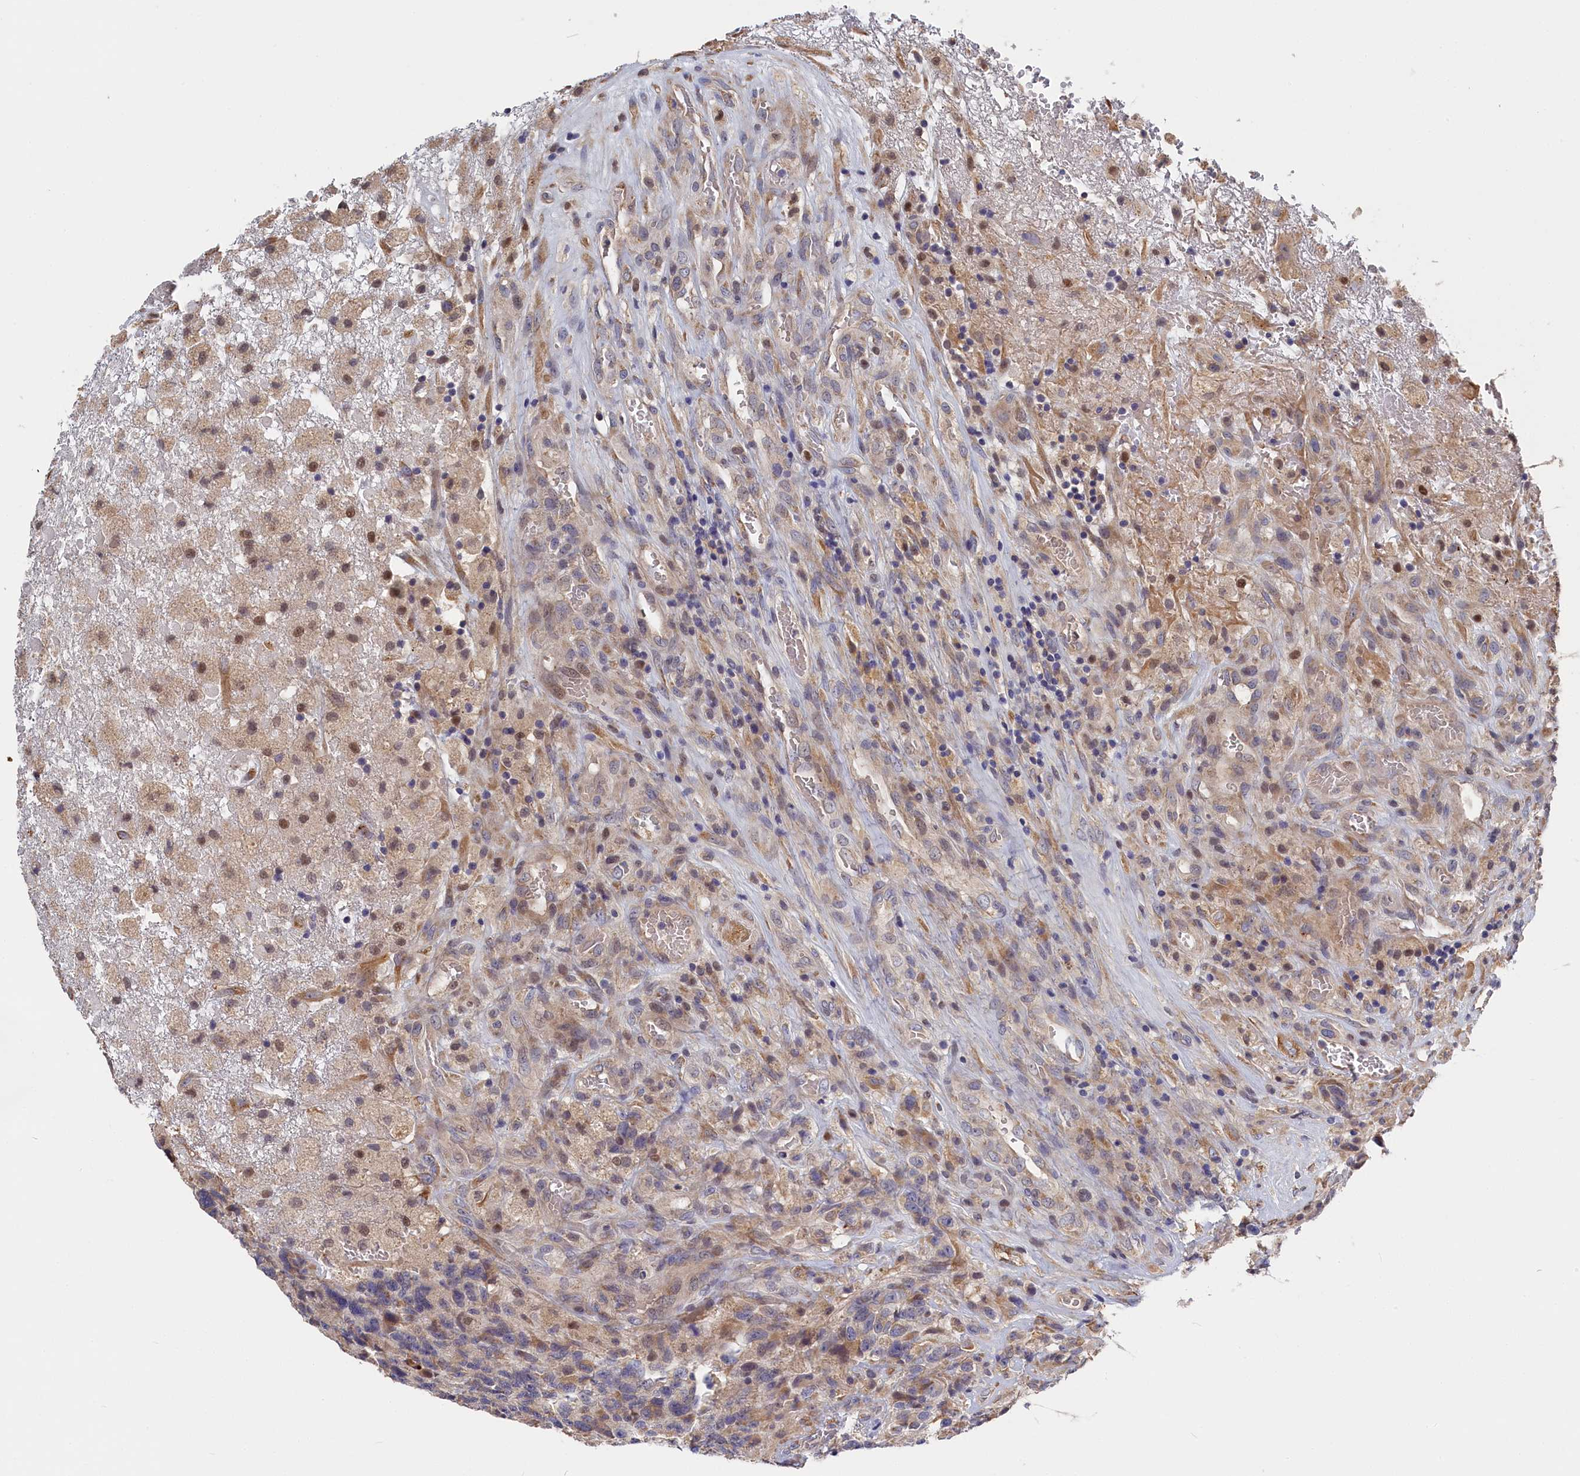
{"staining": {"intensity": "weak", "quantity": "25%-75%", "location": "cytoplasmic/membranous"}, "tissue": "glioma", "cell_type": "Tumor cells", "image_type": "cancer", "snomed": [{"axis": "morphology", "description": "Glioma, malignant, High grade"}, {"axis": "topography", "description": "Brain"}], "caption": "Protein analysis of glioma tissue demonstrates weak cytoplasmic/membranous expression in about 25%-75% of tumor cells.", "gene": "CYB5D2", "patient": {"sex": "male", "age": 69}}